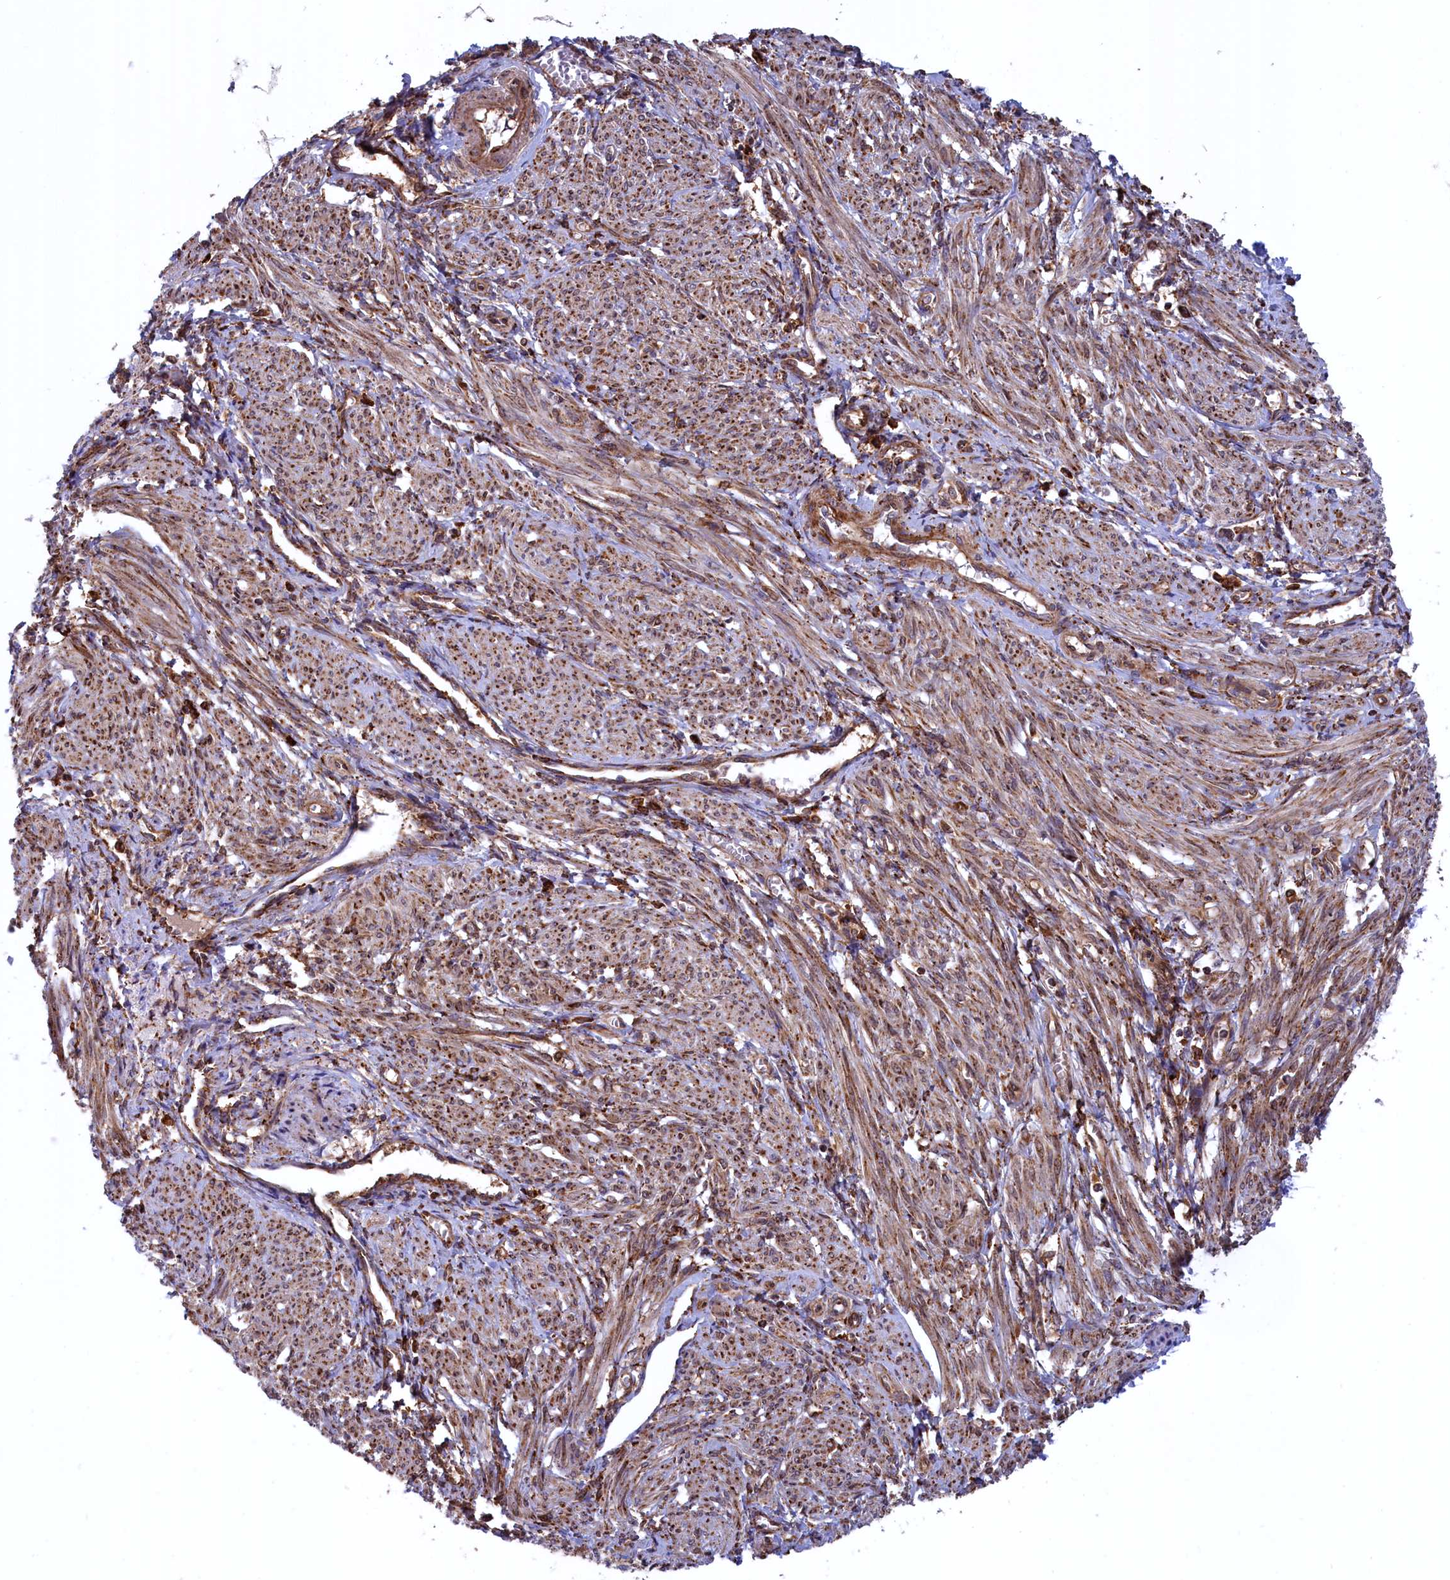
{"staining": {"intensity": "moderate", "quantity": "25%-75%", "location": "cytoplasmic/membranous"}, "tissue": "smooth muscle", "cell_type": "Smooth muscle cells", "image_type": "normal", "snomed": [{"axis": "morphology", "description": "Normal tissue, NOS"}, {"axis": "topography", "description": "Smooth muscle"}], "caption": "The histopathology image demonstrates a brown stain indicating the presence of a protein in the cytoplasmic/membranous of smooth muscle cells in smooth muscle.", "gene": "PLA2G4C", "patient": {"sex": "female", "age": 39}}